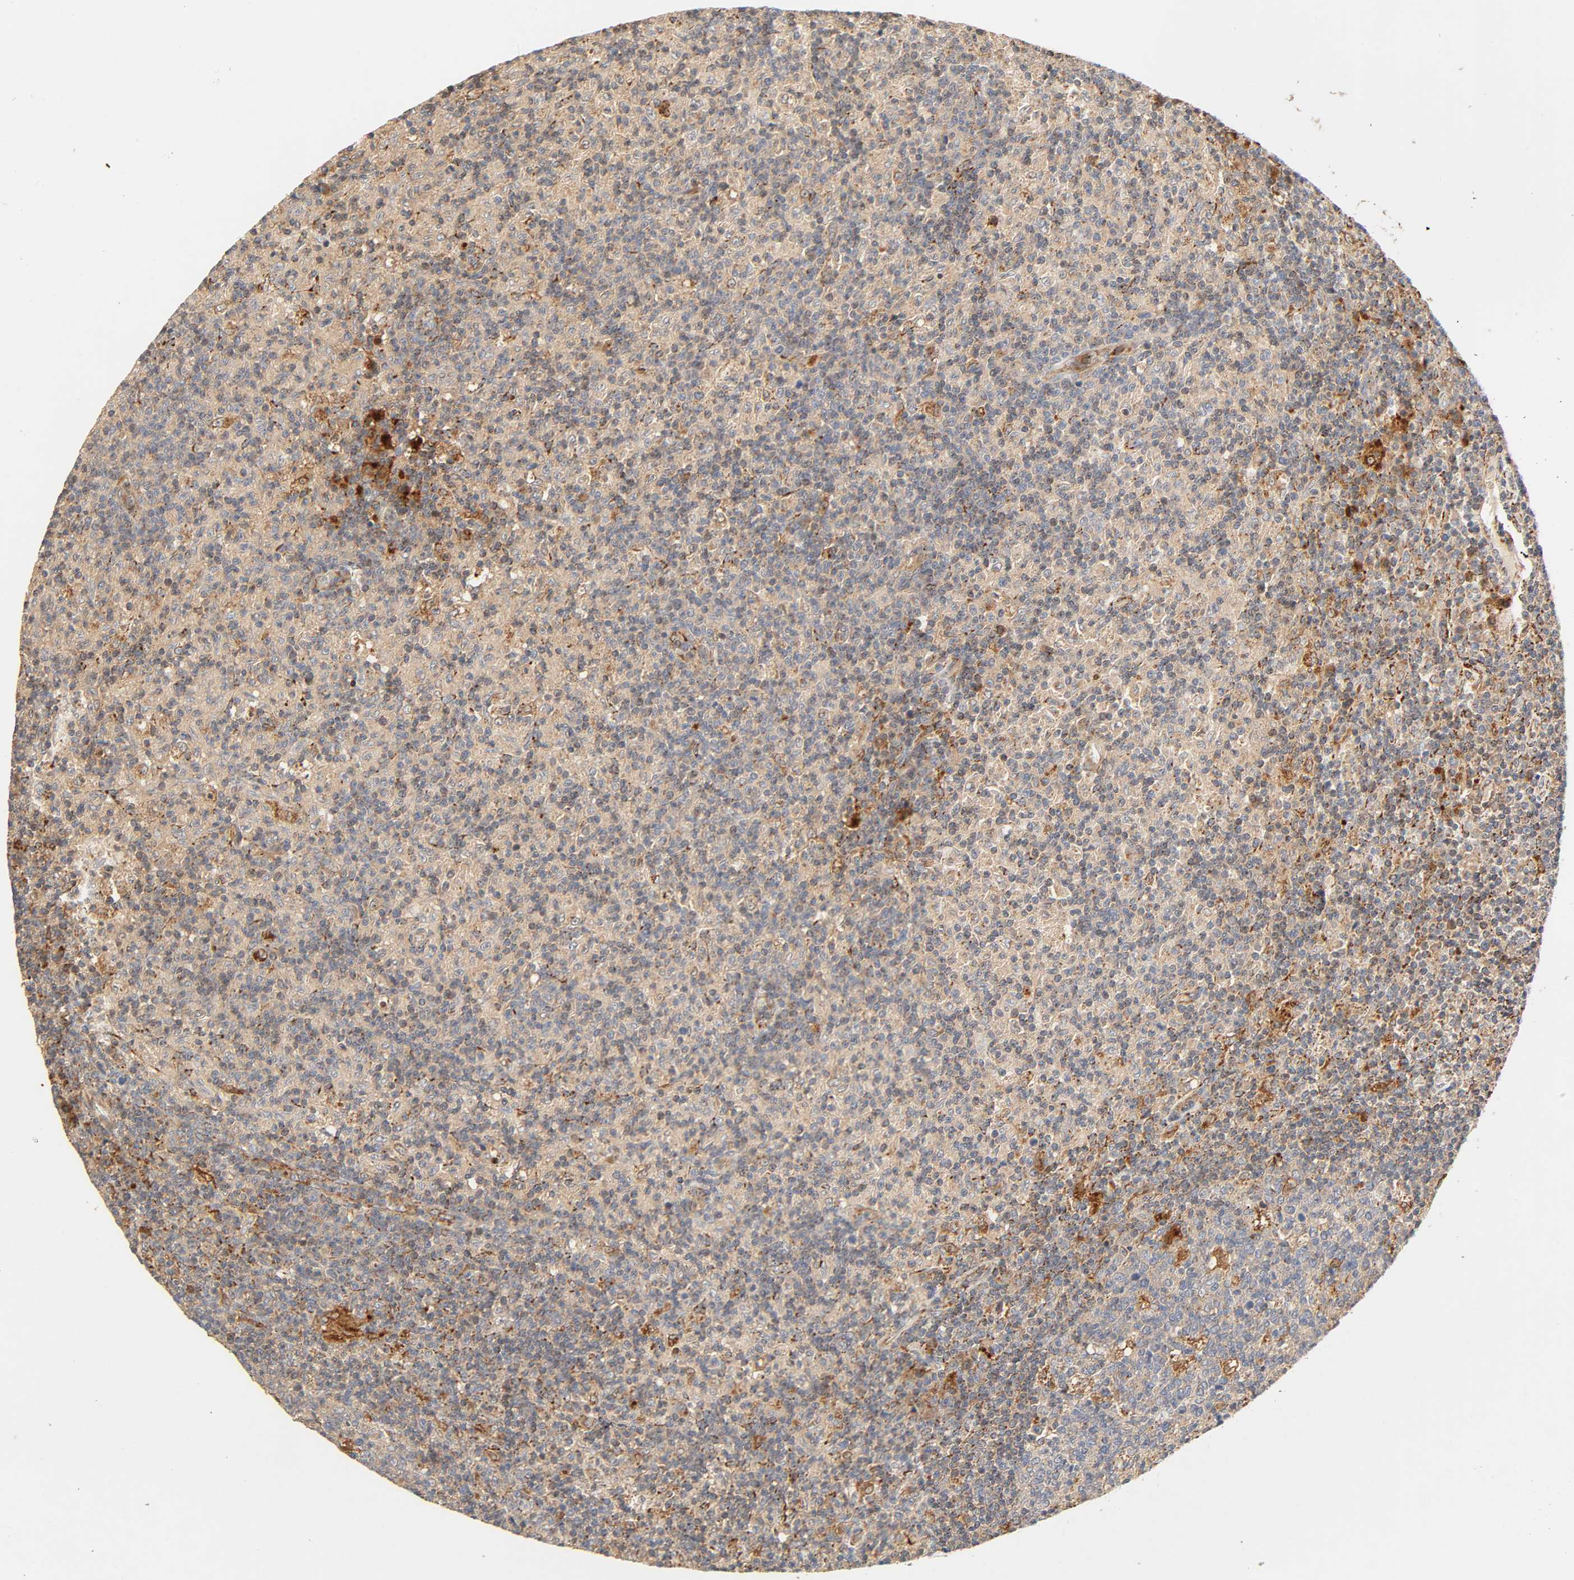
{"staining": {"intensity": "moderate", "quantity": "25%-75%", "location": "cytoplasmic/membranous"}, "tissue": "lymph node", "cell_type": "Germinal center cells", "image_type": "normal", "snomed": [{"axis": "morphology", "description": "Normal tissue, NOS"}, {"axis": "morphology", "description": "Inflammation, NOS"}, {"axis": "topography", "description": "Lymph node"}], "caption": "Approximately 25%-75% of germinal center cells in benign human lymph node show moderate cytoplasmic/membranous protein expression as visualized by brown immunohistochemical staining.", "gene": "MAPK6", "patient": {"sex": "male", "age": 55}}